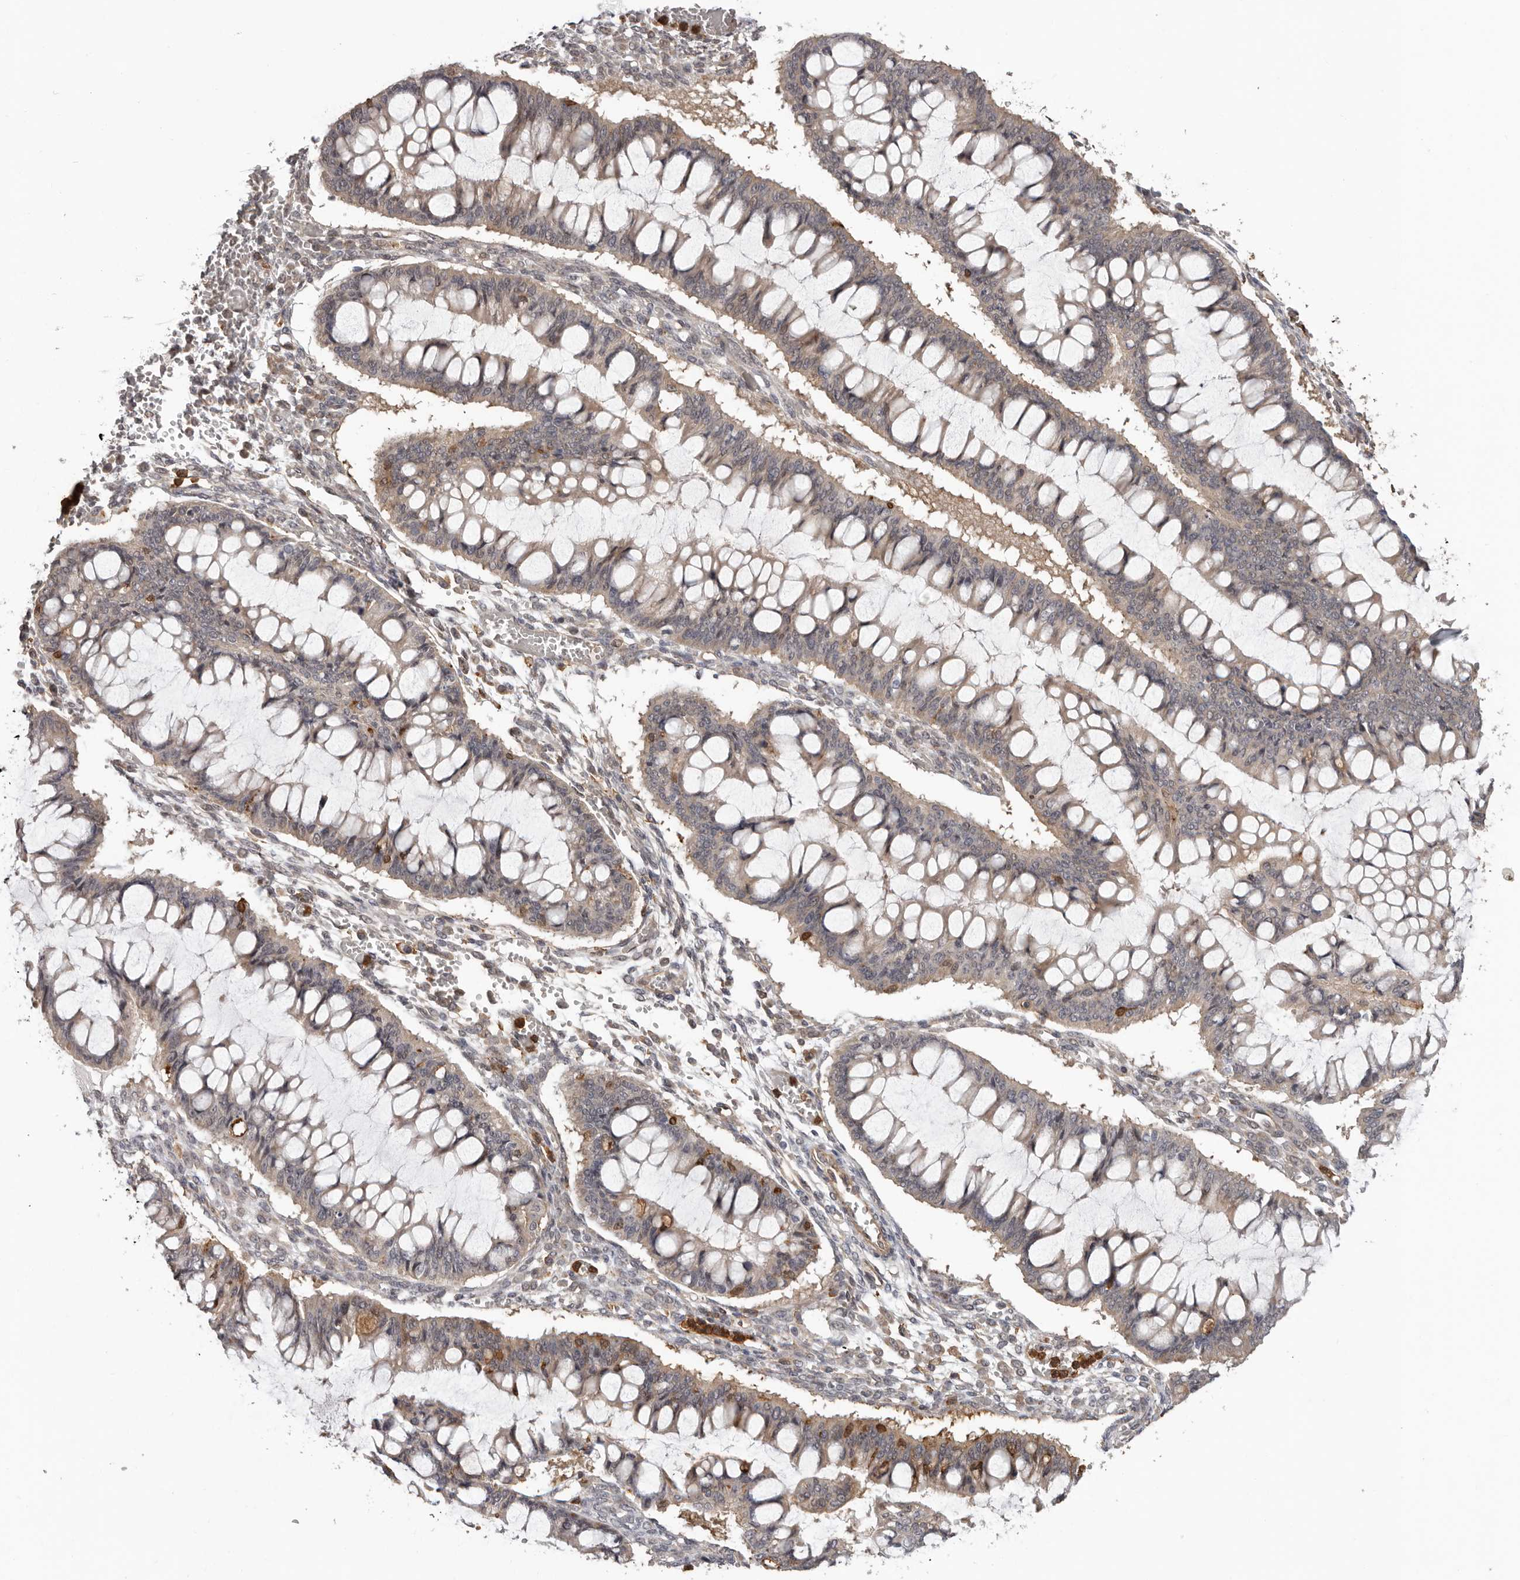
{"staining": {"intensity": "weak", "quantity": ">75%", "location": "cytoplasmic/membranous"}, "tissue": "ovarian cancer", "cell_type": "Tumor cells", "image_type": "cancer", "snomed": [{"axis": "morphology", "description": "Cystadenocarcinoma, mucinous, NOS"}, {"axis": "topography", "description": "Ovary"}], "caption": "This is a histology image of immunohistochemistry staining of ovarian cancer, which shows weak expression in the cytoplasmic/membranous of tumor cells.", "gene": "PRR12", "patient": {"sex": "female", "age": 73}}